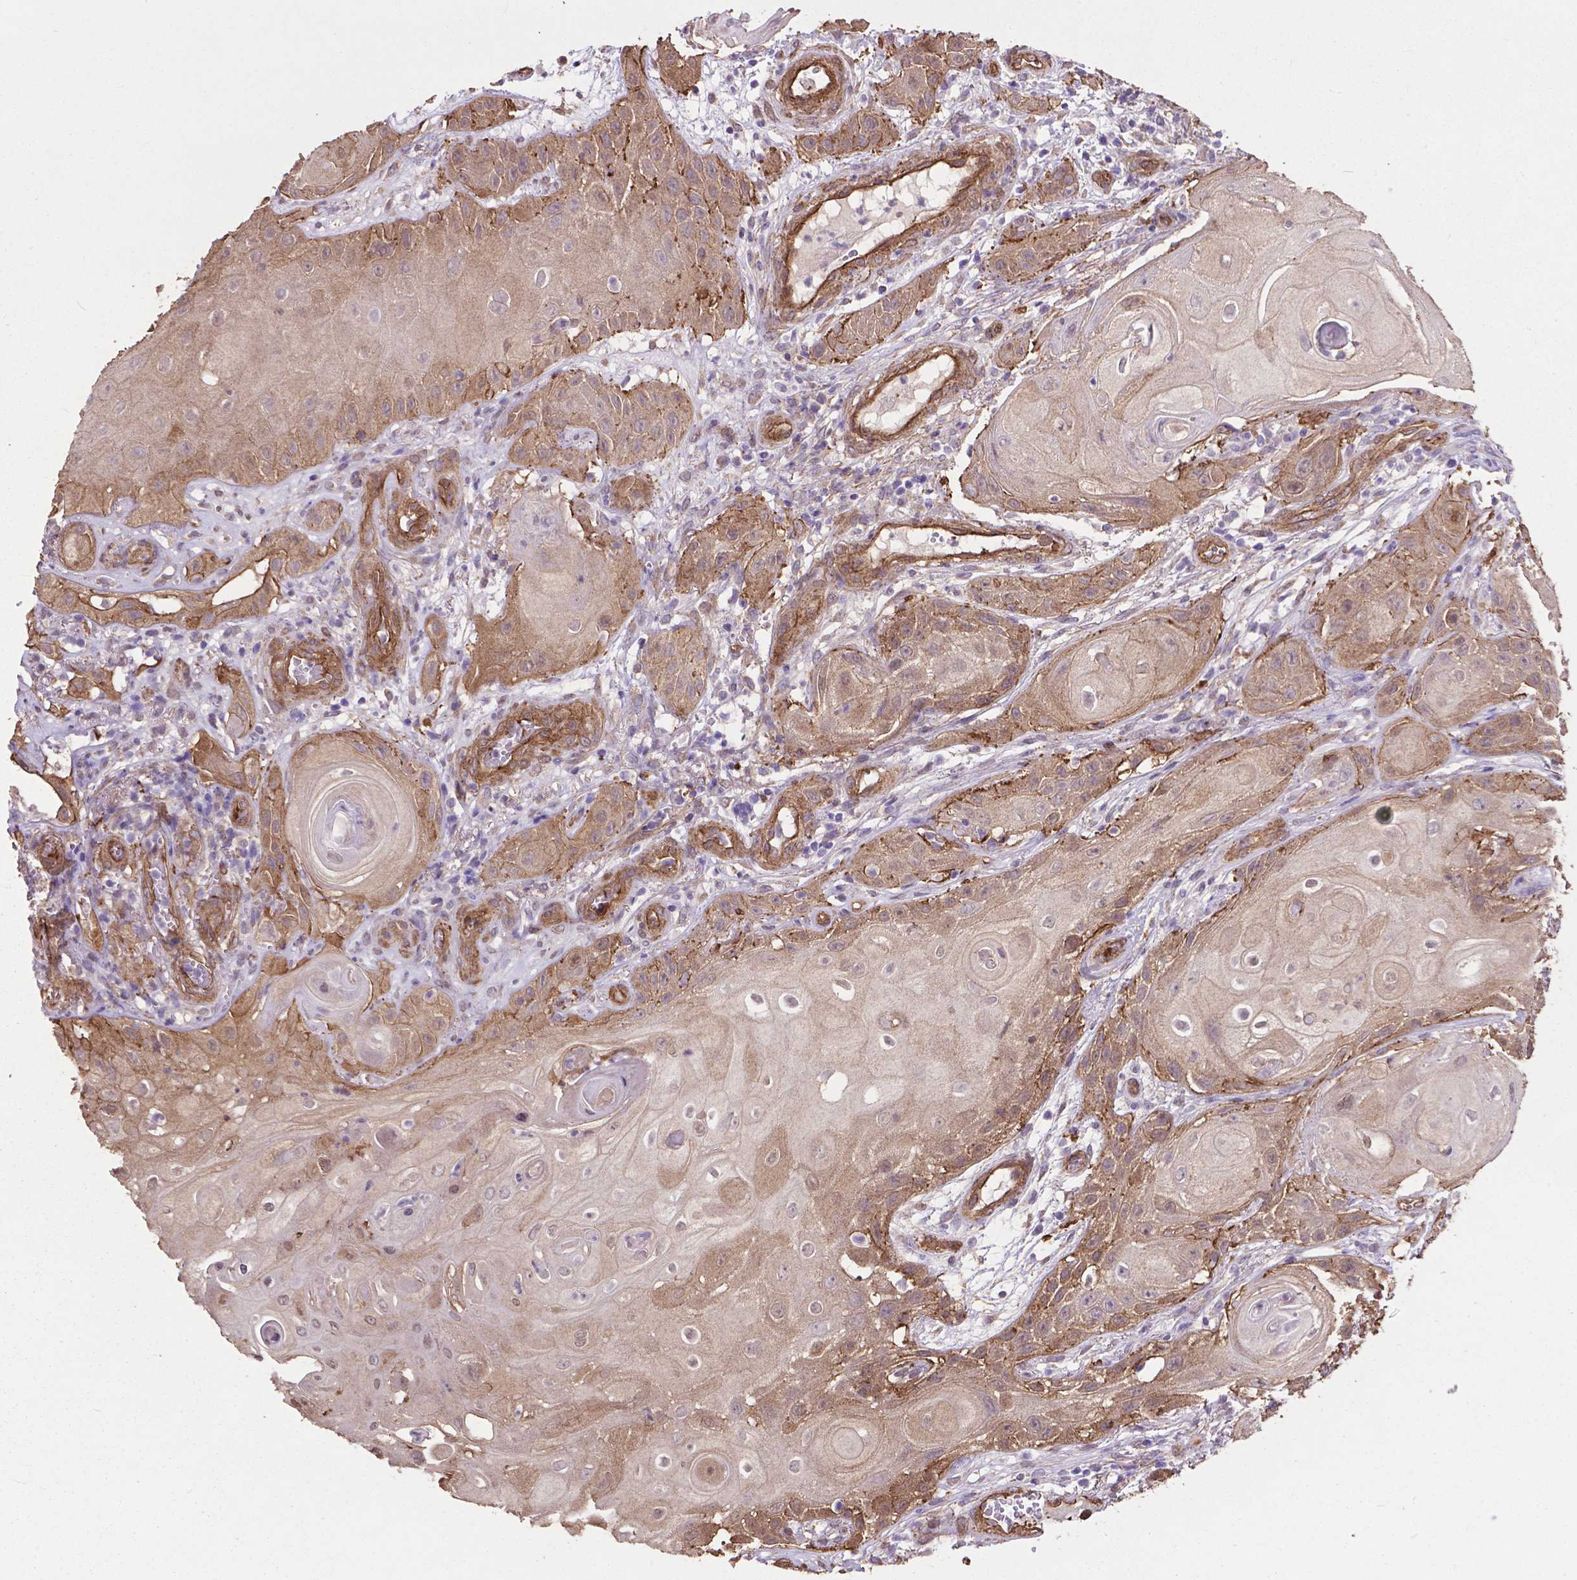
{"staining": {"intensity": "moderate", "quantity": "25%-75%", "location": "cytoplasmic/membranous"}, "tissue": "skin cancer", "cell_type": "Tumor cells", "image_type": "cancer", "snomed": [{"axis": "morphology", "description": "Squamous cell carcinoma, NOS"}, {"axis": "topography", "description": "Skin"}], "caption": "Brown immunohistochemical staining in human skin cancer (squamous cell carcinoma) exhibits moderate cytoplasmic/membranous positivity in about 25%-75% of tumor cells.", "gene": "PDLIM1", "patient": {"sex": "male", "age": 62}}